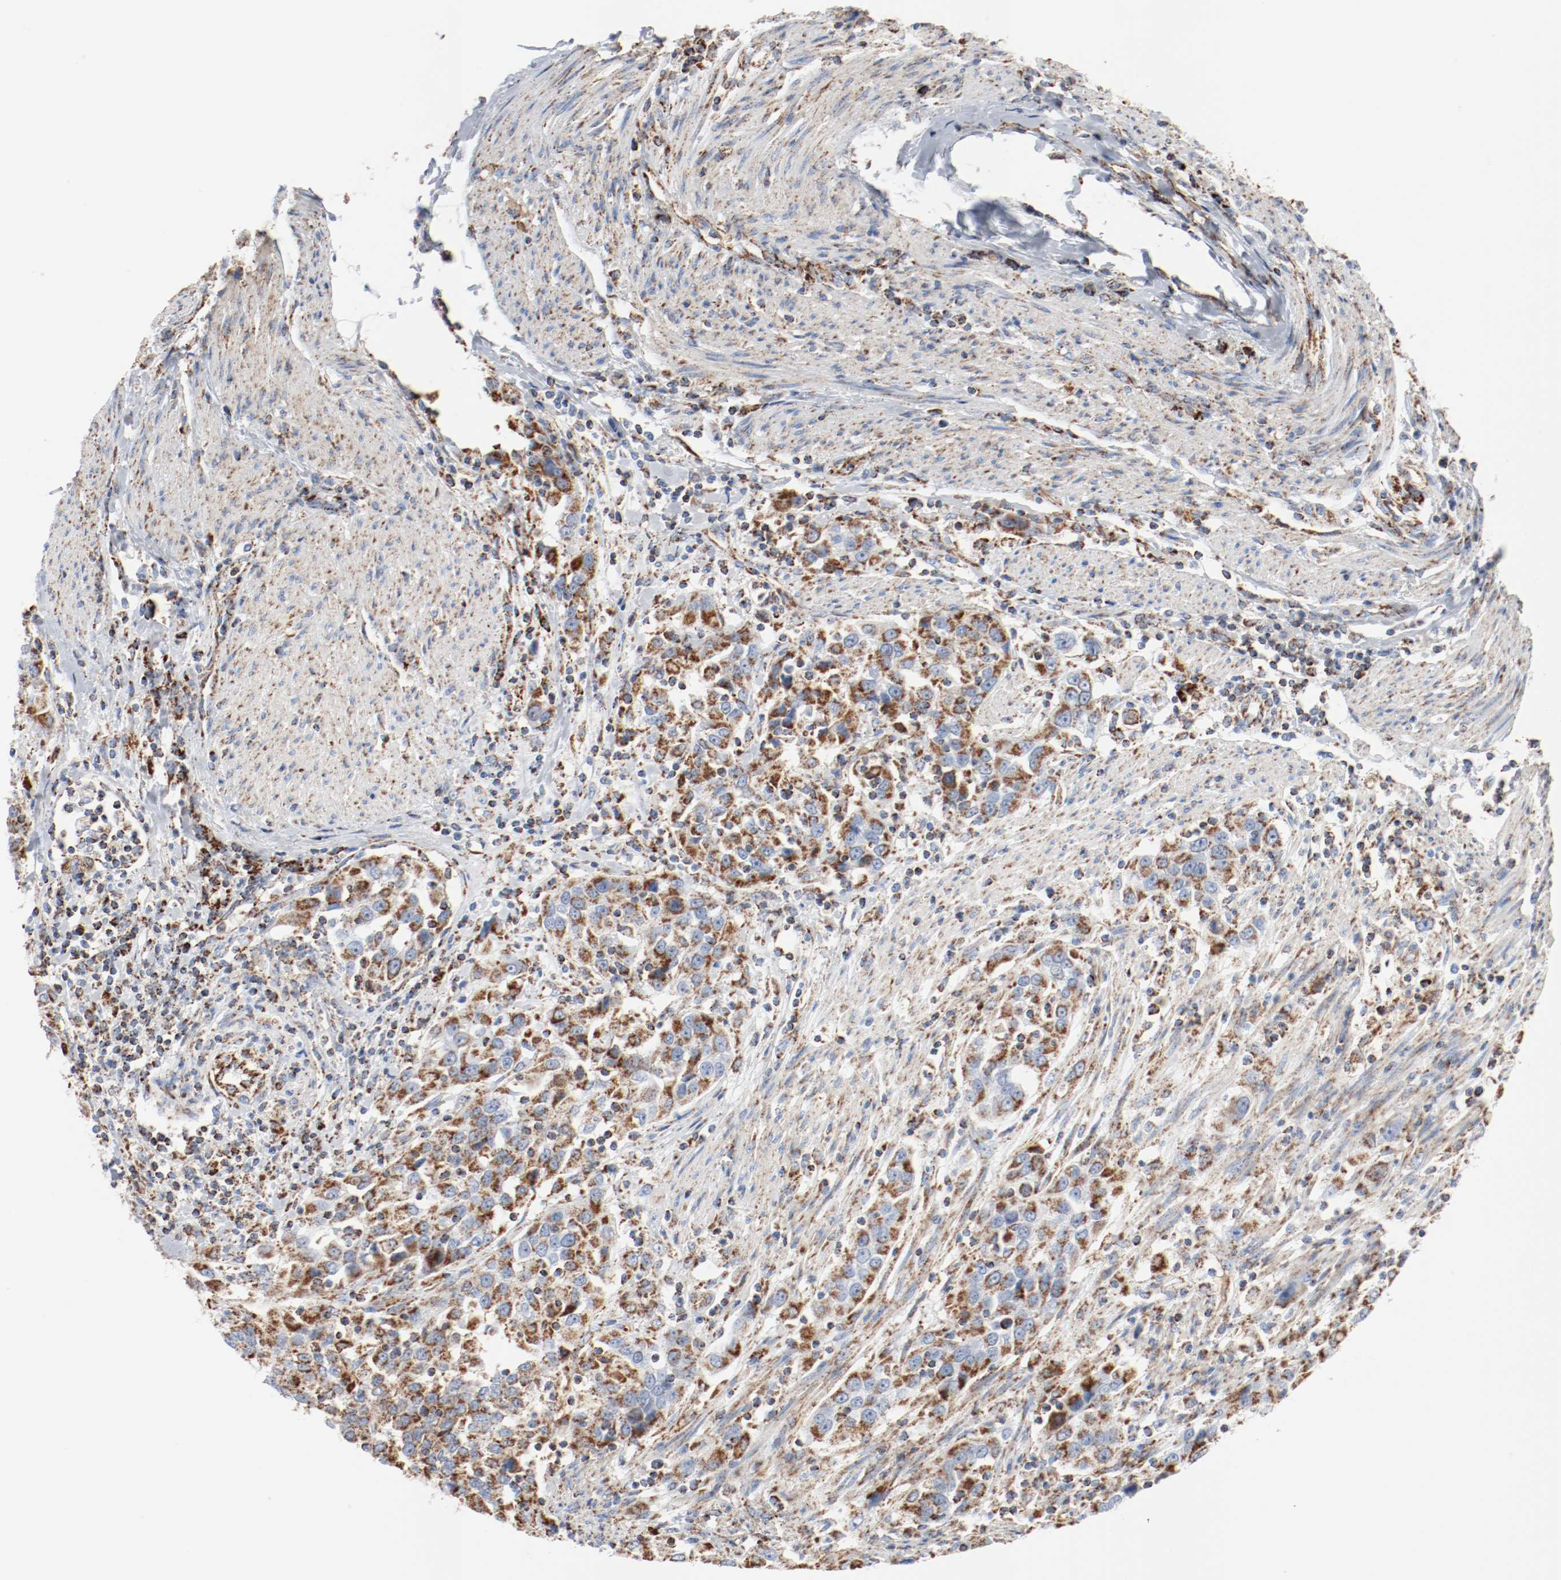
{"staining": {"intensity": "moderate", "quantity": ">75%", "location": "cytoplasmic/membranous"}, "tissue": "urothelial cancer", "cell_type": "Tumor cells", "image_type": "cancer", "snomed": [{"axis": "morphology", "description": "Urothelial carcinoma, High grade"}, {"axis": "topography", "description": "Urinary bladder"}], "caption": "Urothelial carcinoma (high-grade) stained for a protein (brown) shows moderate cytoplasmic/membranous positive expression in about >75% of tumor cells.", "gene": "NDUFB8", "patient": {"sex": "female", "age": 80}}